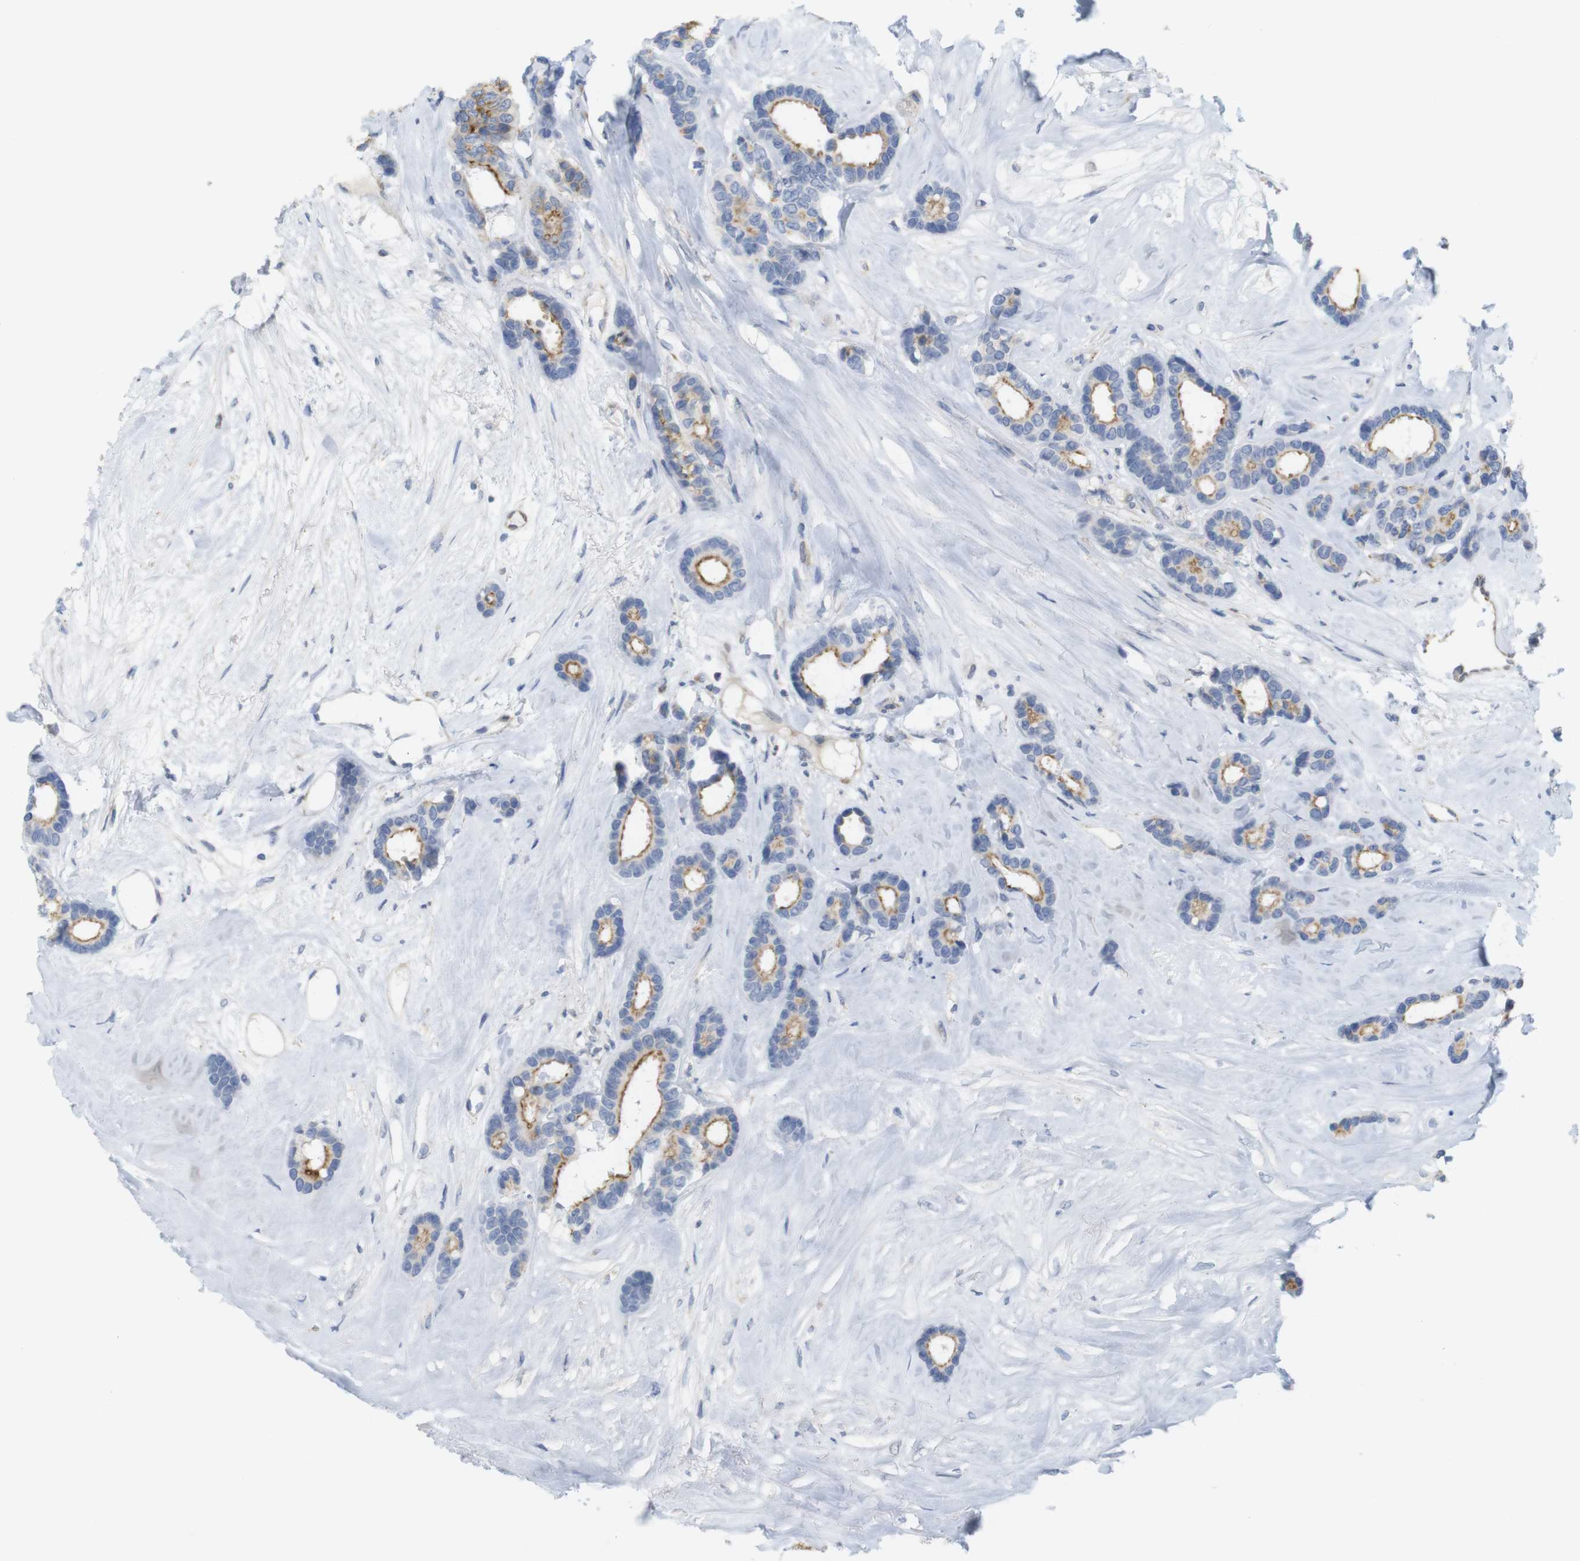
{"staining": {"intensity": "moderate", "quantity": "25%-75%", "location": "cytoplasmic/membranous"}, "tissue": "breast cancer", "cell_type": "Tumor cells", "image_type": "cancer", "snomed": [{"axis": "morphology", "description": "Duct carcinoma"}, {"axis": "topography", "description": "Breast"}], "caption": "A micrograph of breast cancer stained for a protein demonstrates moderate cytoplasmic/membranous brown staining in tumor cells.", "gene": "ITPR1", "patient": {"sex": "female", "age": 87}}